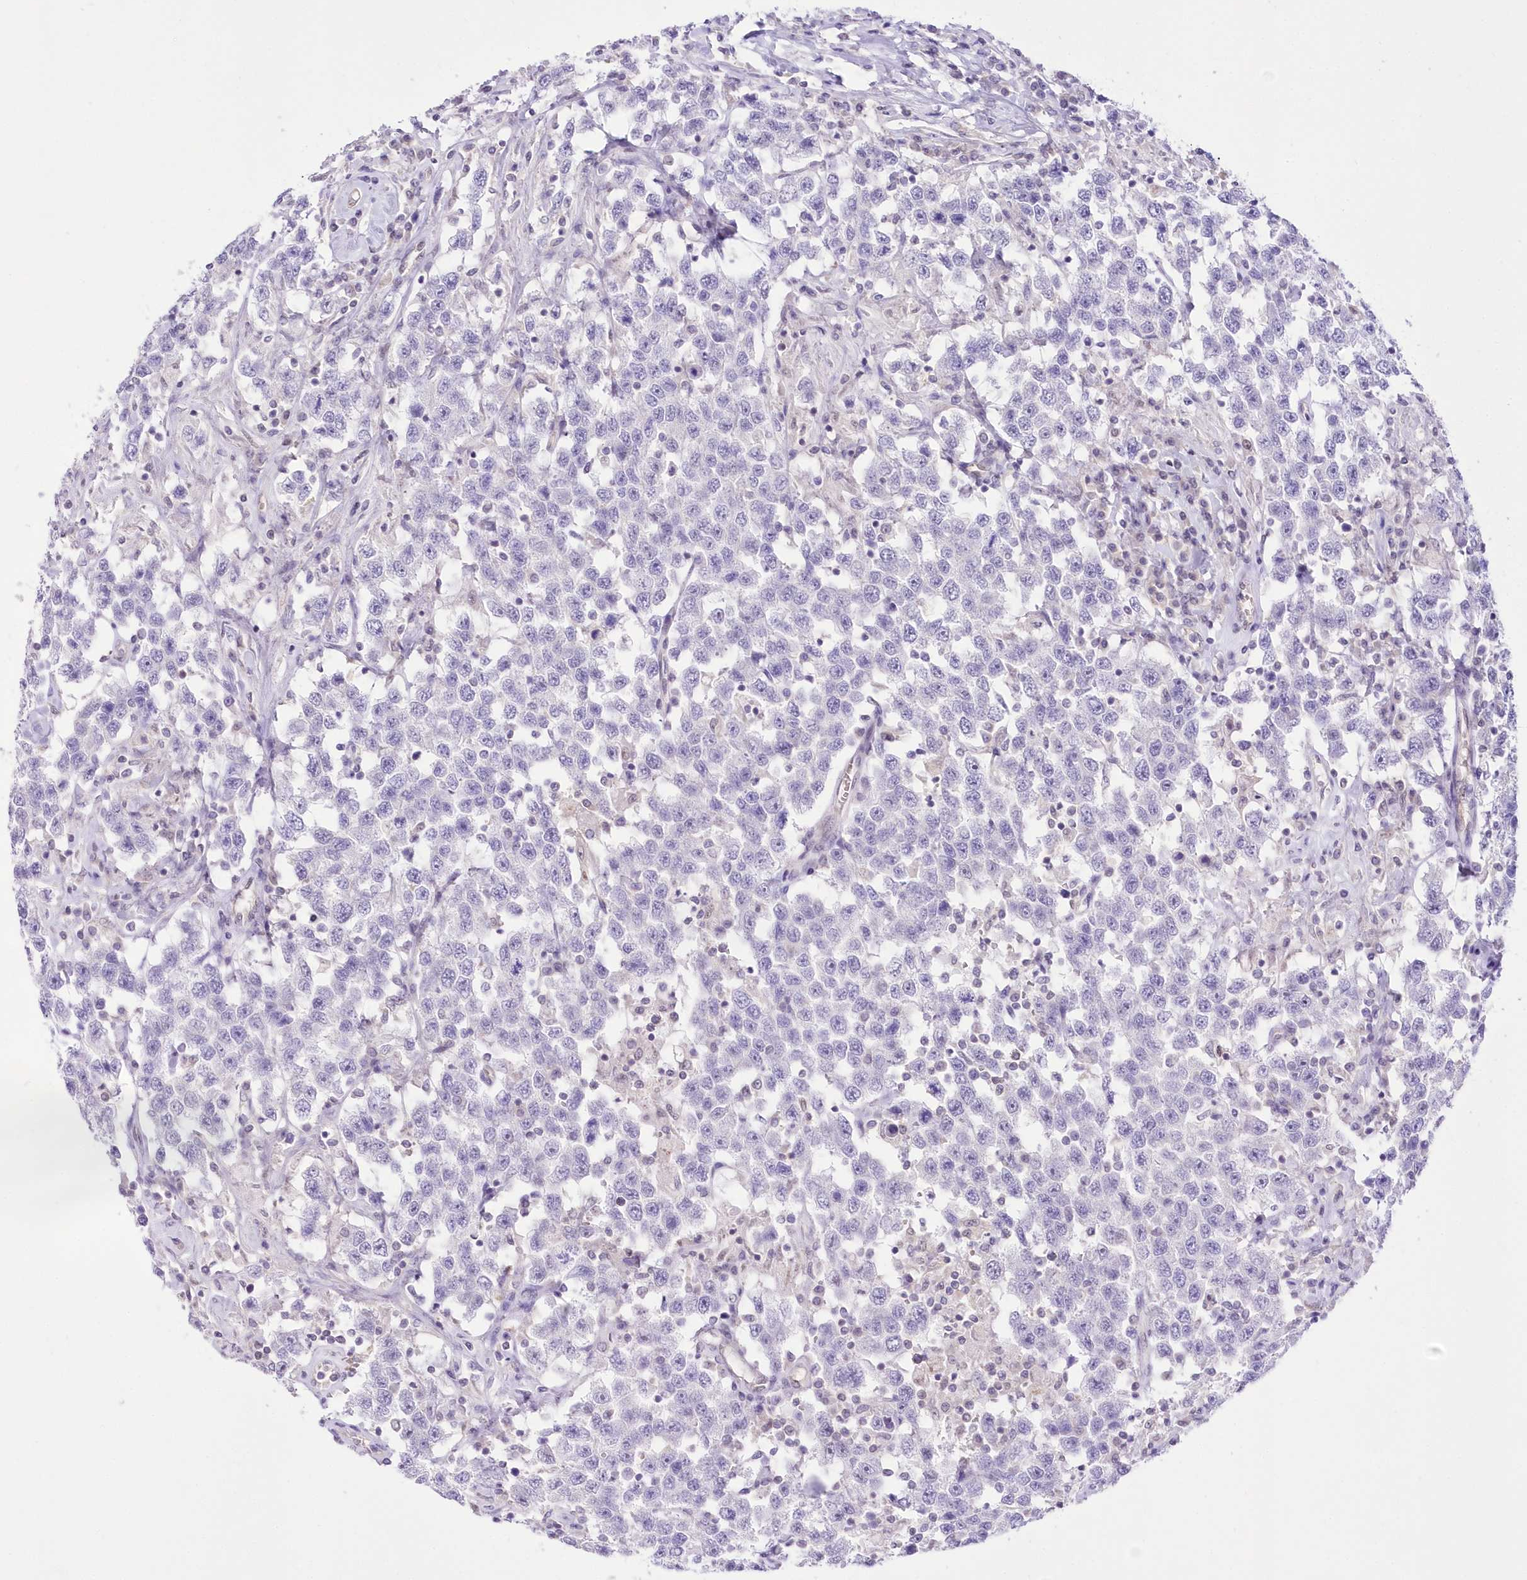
{"staining": {"intensity": "negative", "quantity": "none", "location": "none"}, "tissue": "testis cancer", "cell_type": "Tumor cells", "image_type": "cancer", "snomed": [{"axis": "morphology", "description": "Seminoma, NOS"}, {"axis": "topography", "description": "Testis"}], "caption": "Testis cancer (seminoma) was stained to show a protein in brown. There is no significant staining in tumor cells. (Brightfield microscopy of DAB immunohistochemistry at high magnification).", "gene": "UBA6", "patient": {"sex": "male", "age": 41}}